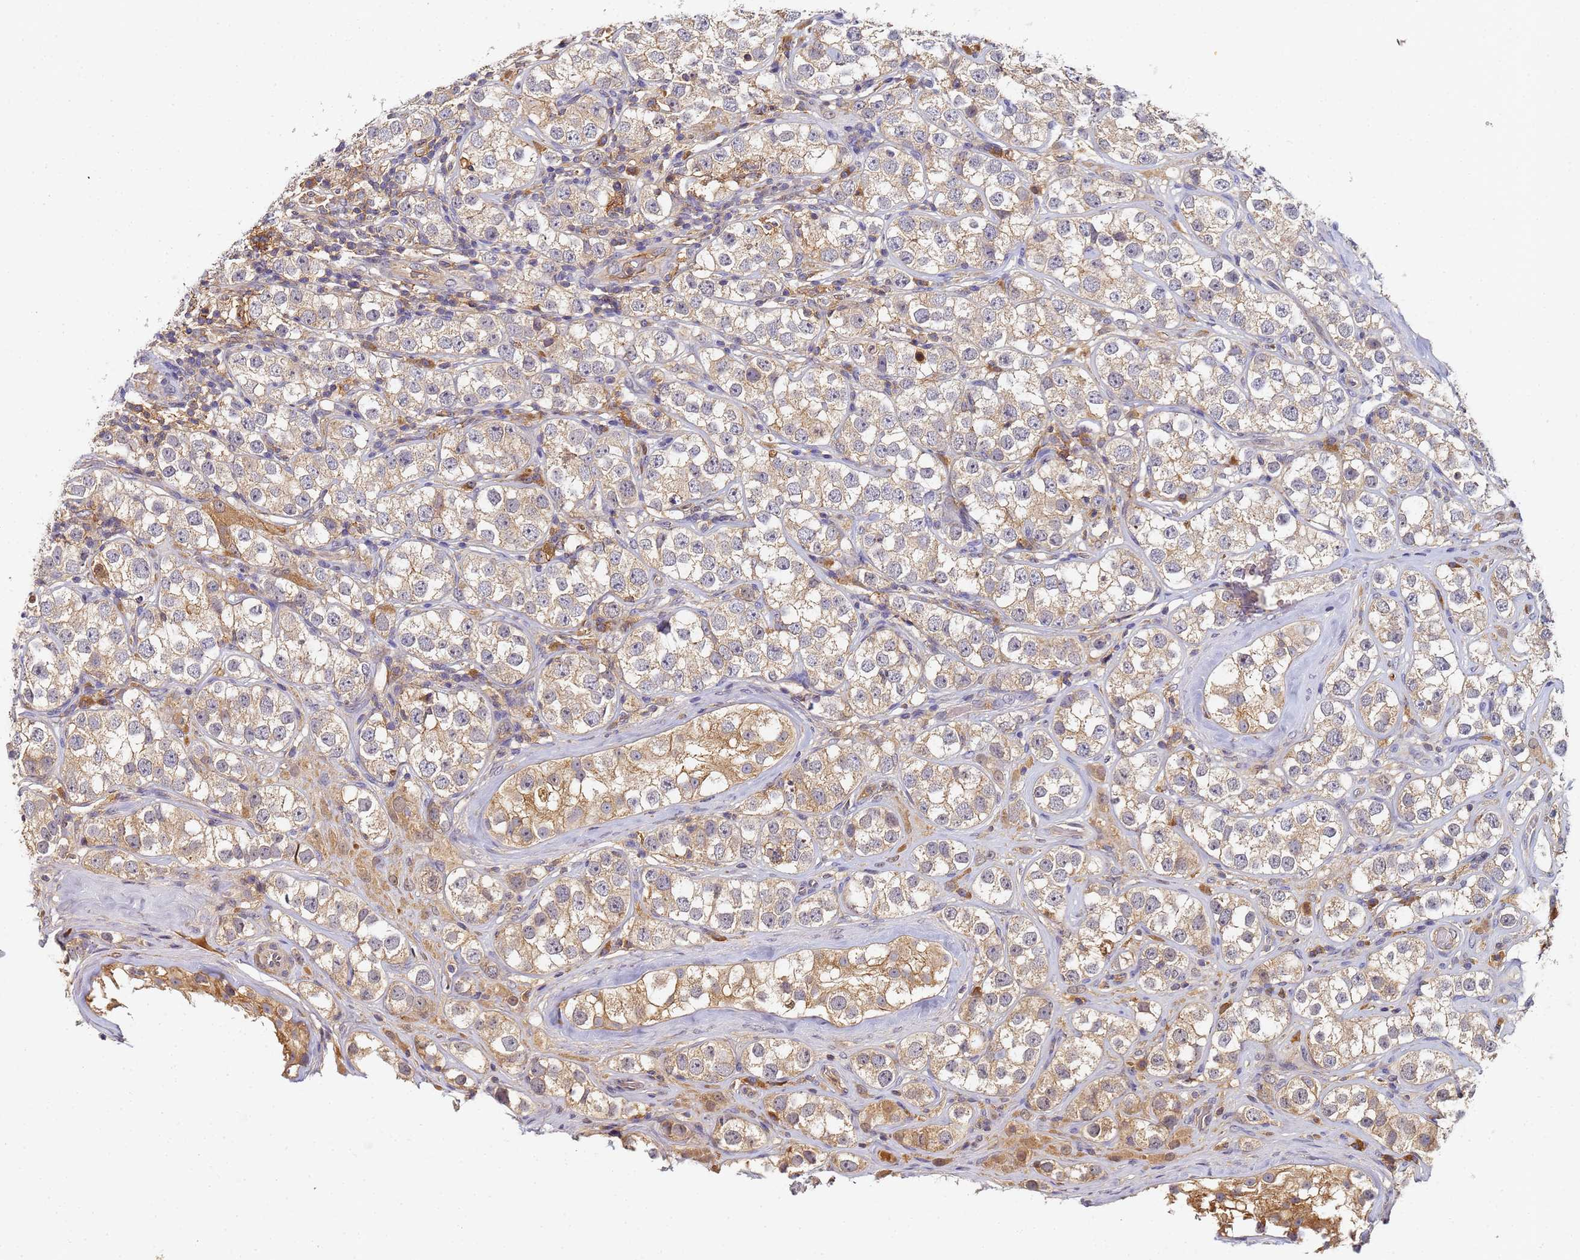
{"staining": {"intensity": "weak", "quantity": ">75%", "location": "cytoplasmic/membranous"}, "tissue": "testis cancer", "cell_type": "Tumor cells", "image_type": "cancer", "snomed": [{"axis": "morphology", "description": "Seminoma, NOS"}, {"axis": "topography", "description": "Testis"}], "caption": "Tumor cells display low levels of weak cytoplasmic/membranous staining in approximately >75% of cells in human testis cancer (seminoma).", "gene": "LRRC69", "patient": {"sex": "male", "age": 28}}